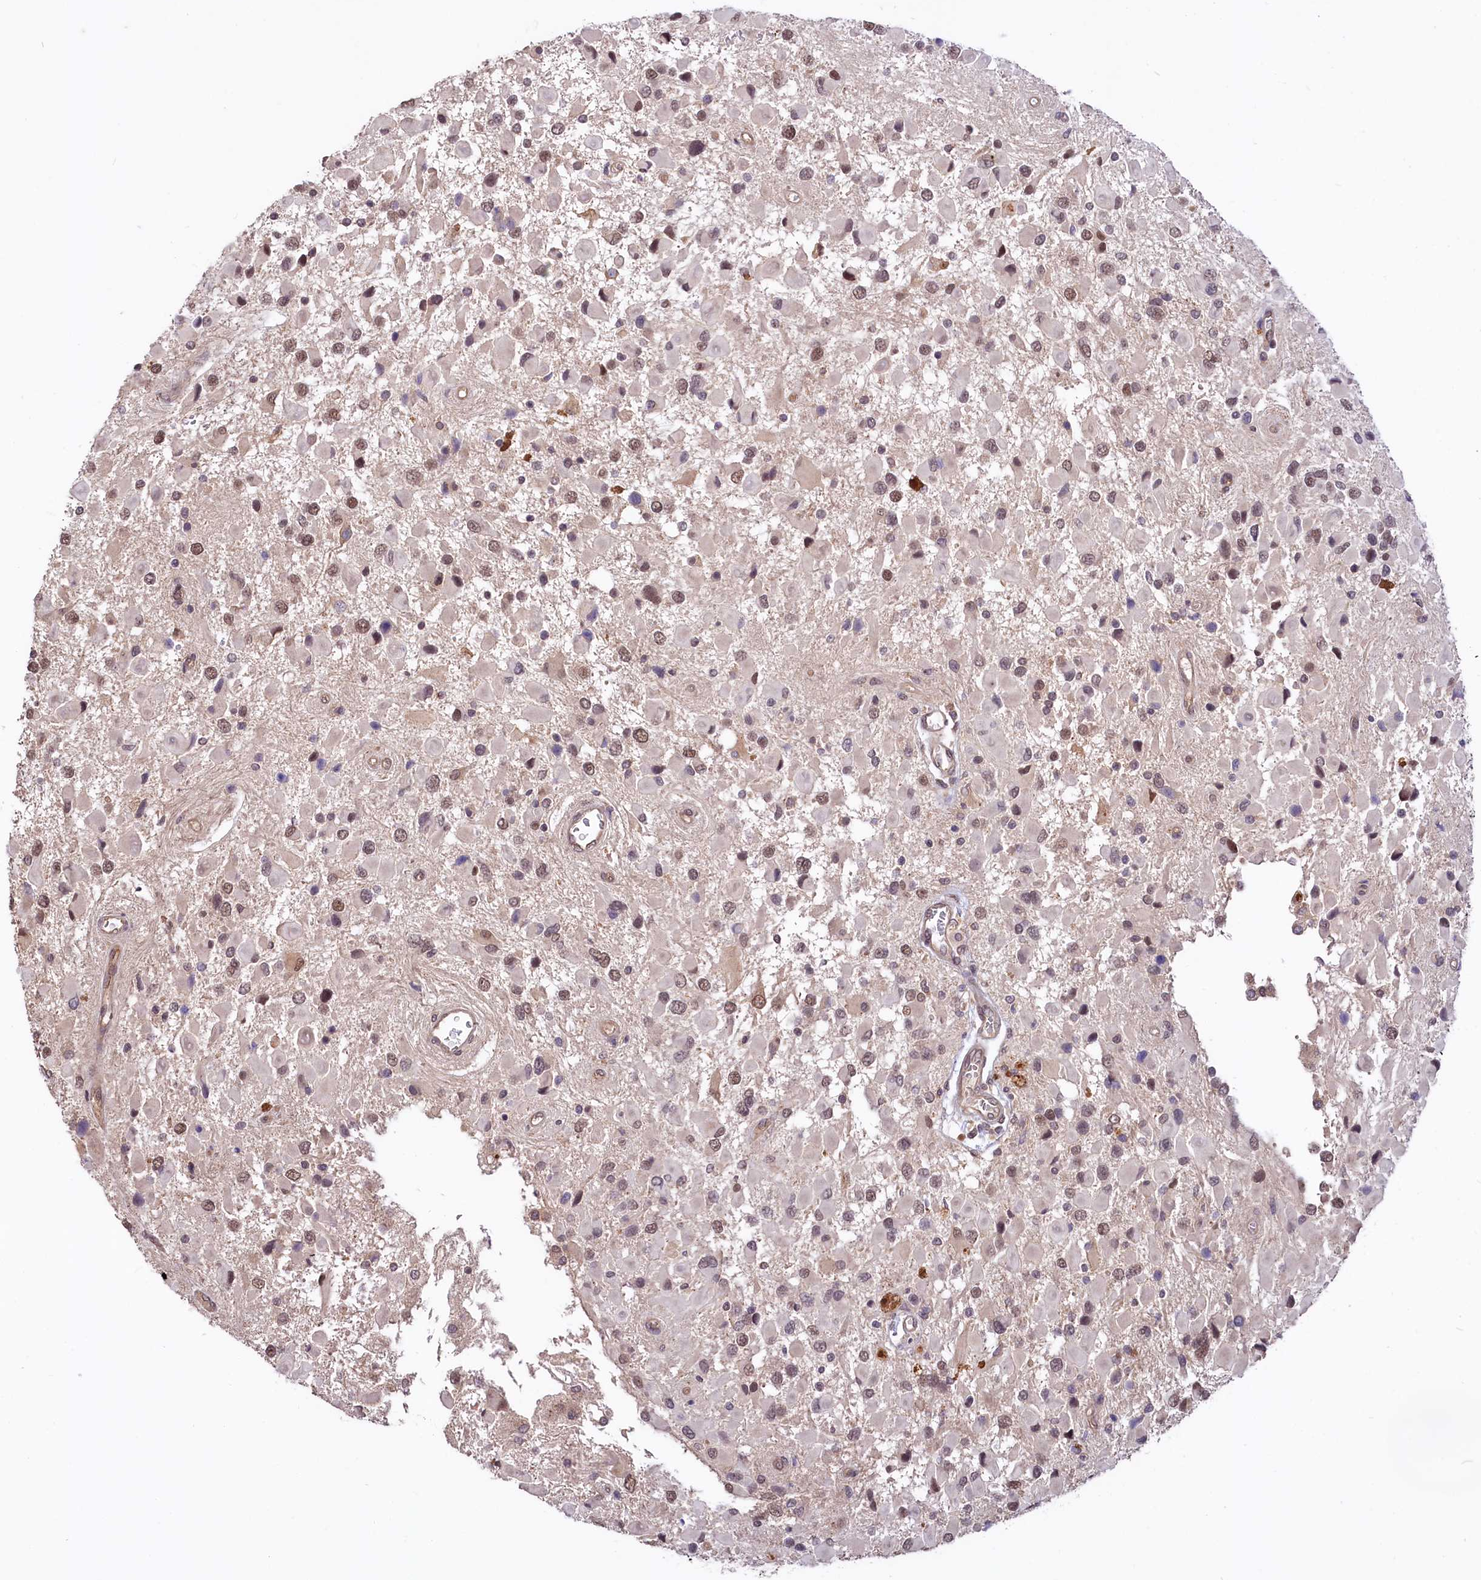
{"staining": {"intensity": "moderate", "quantity": ">75%", "location": "nuclear"}, "tissue": "glioma", "cell_type": "Tumor cells", "image_type": "cancer", "snomed": [{"axis": "morphology", "description": "Glioma, malignant, High grade"}, {"axis": "topography", "description": "Brain"}], "caption": "Immunohistochemistry (DAB (3,3'-diaminobenzidine)) staining of glioma reveals moderate nuclear protein positivity in approximately >75% of tumor cells.", "gene": "UBE3A", "patient": {"sex": "male", "age": 53}}